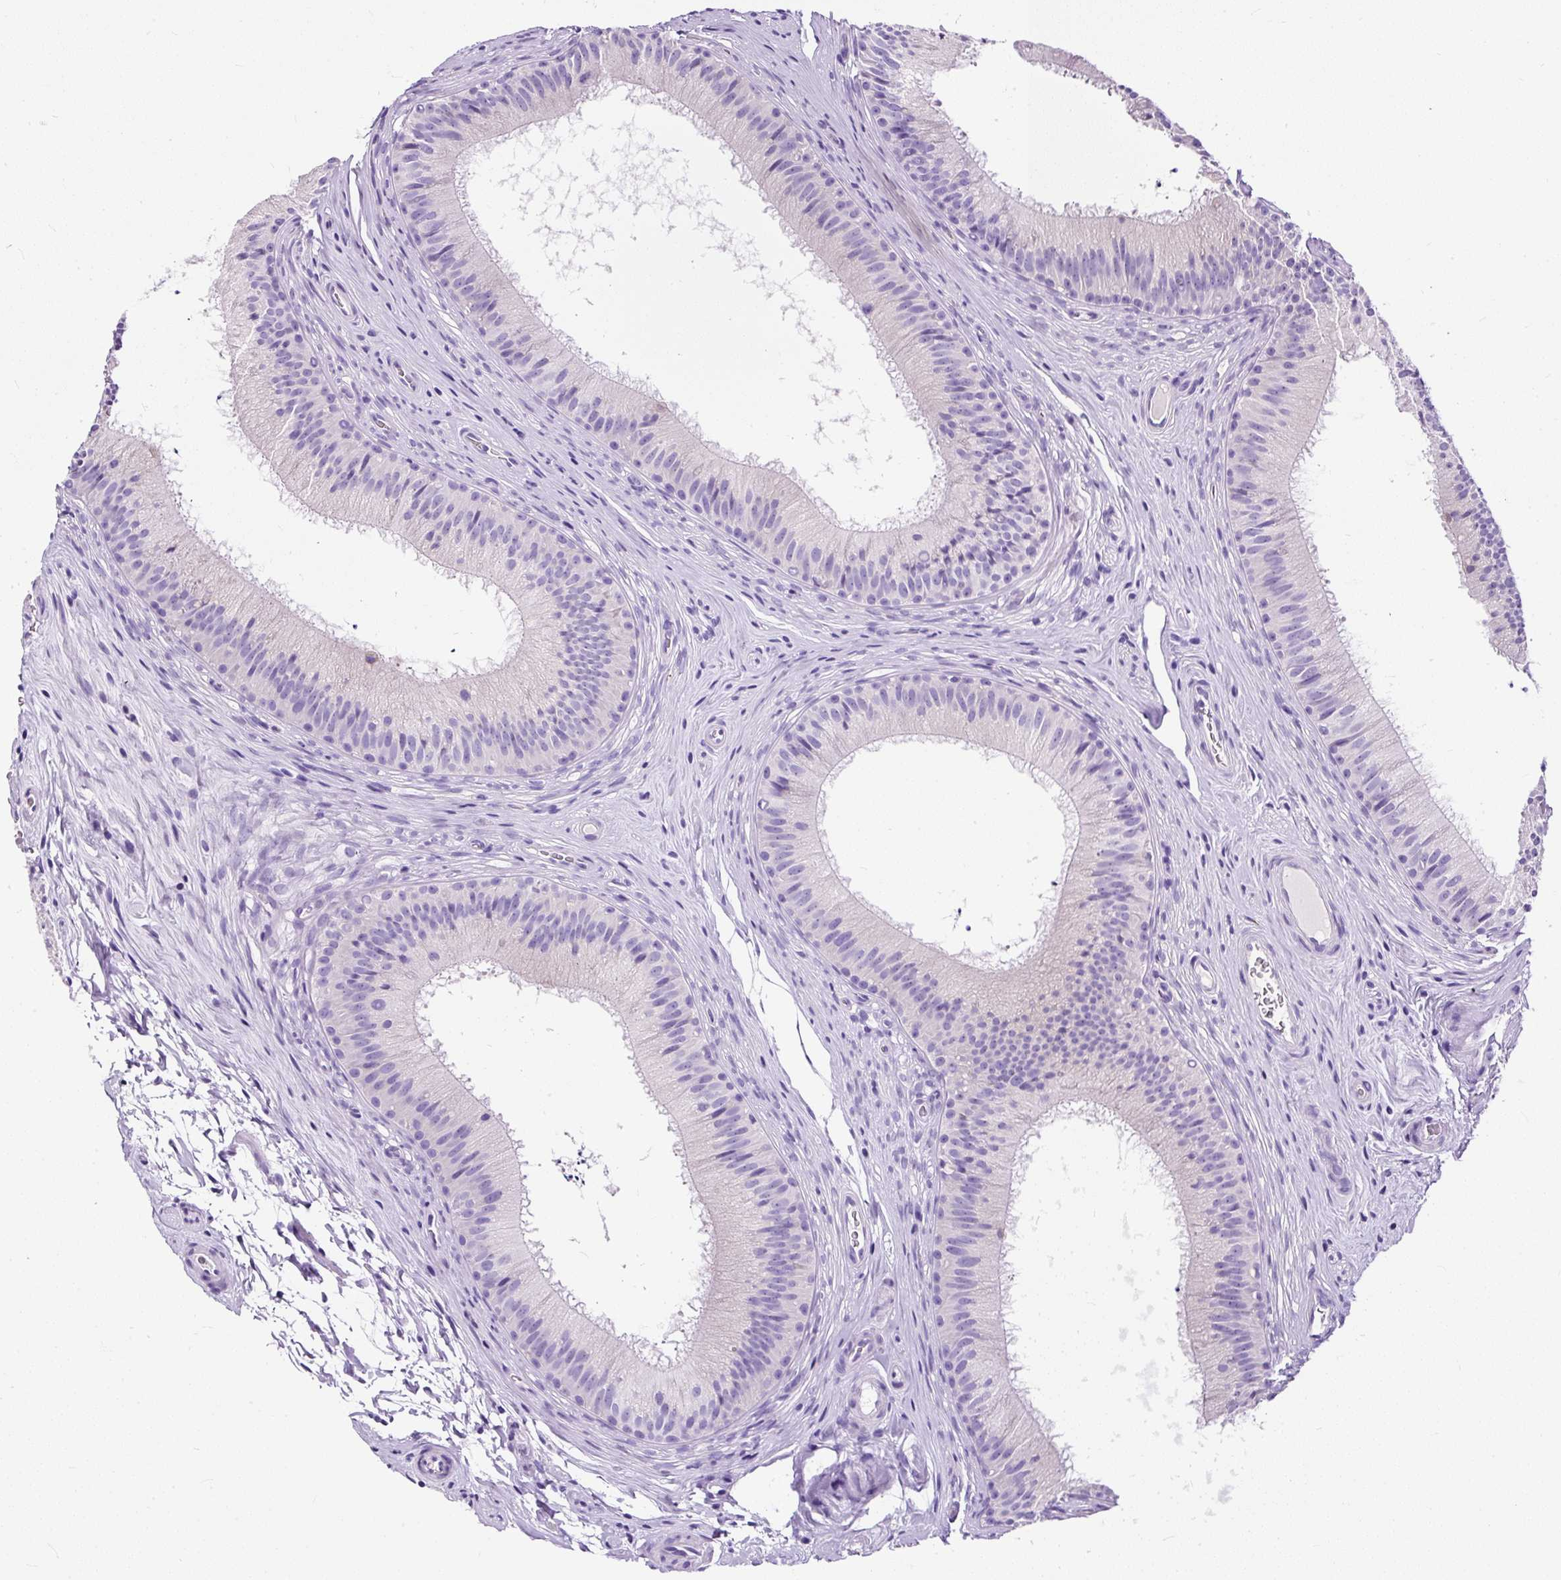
{"staining": {"intensity": "negative", "quantity": "none", "location": "none"}, "tissue": "epididymis", "cell_type": "Glandular cells", "image_type": "normal", "snomed": [{"axis": "morphology", "description": "Normal tissue, NOS"}, {"axis": "topography", "description": "Epididymis"}], "caption": "Immunohistochemistry of normal human epididymis exhibits no positivity in glandular cells.", "gene": "STOX2", "patient": {"sex": "male", "age": 24}}